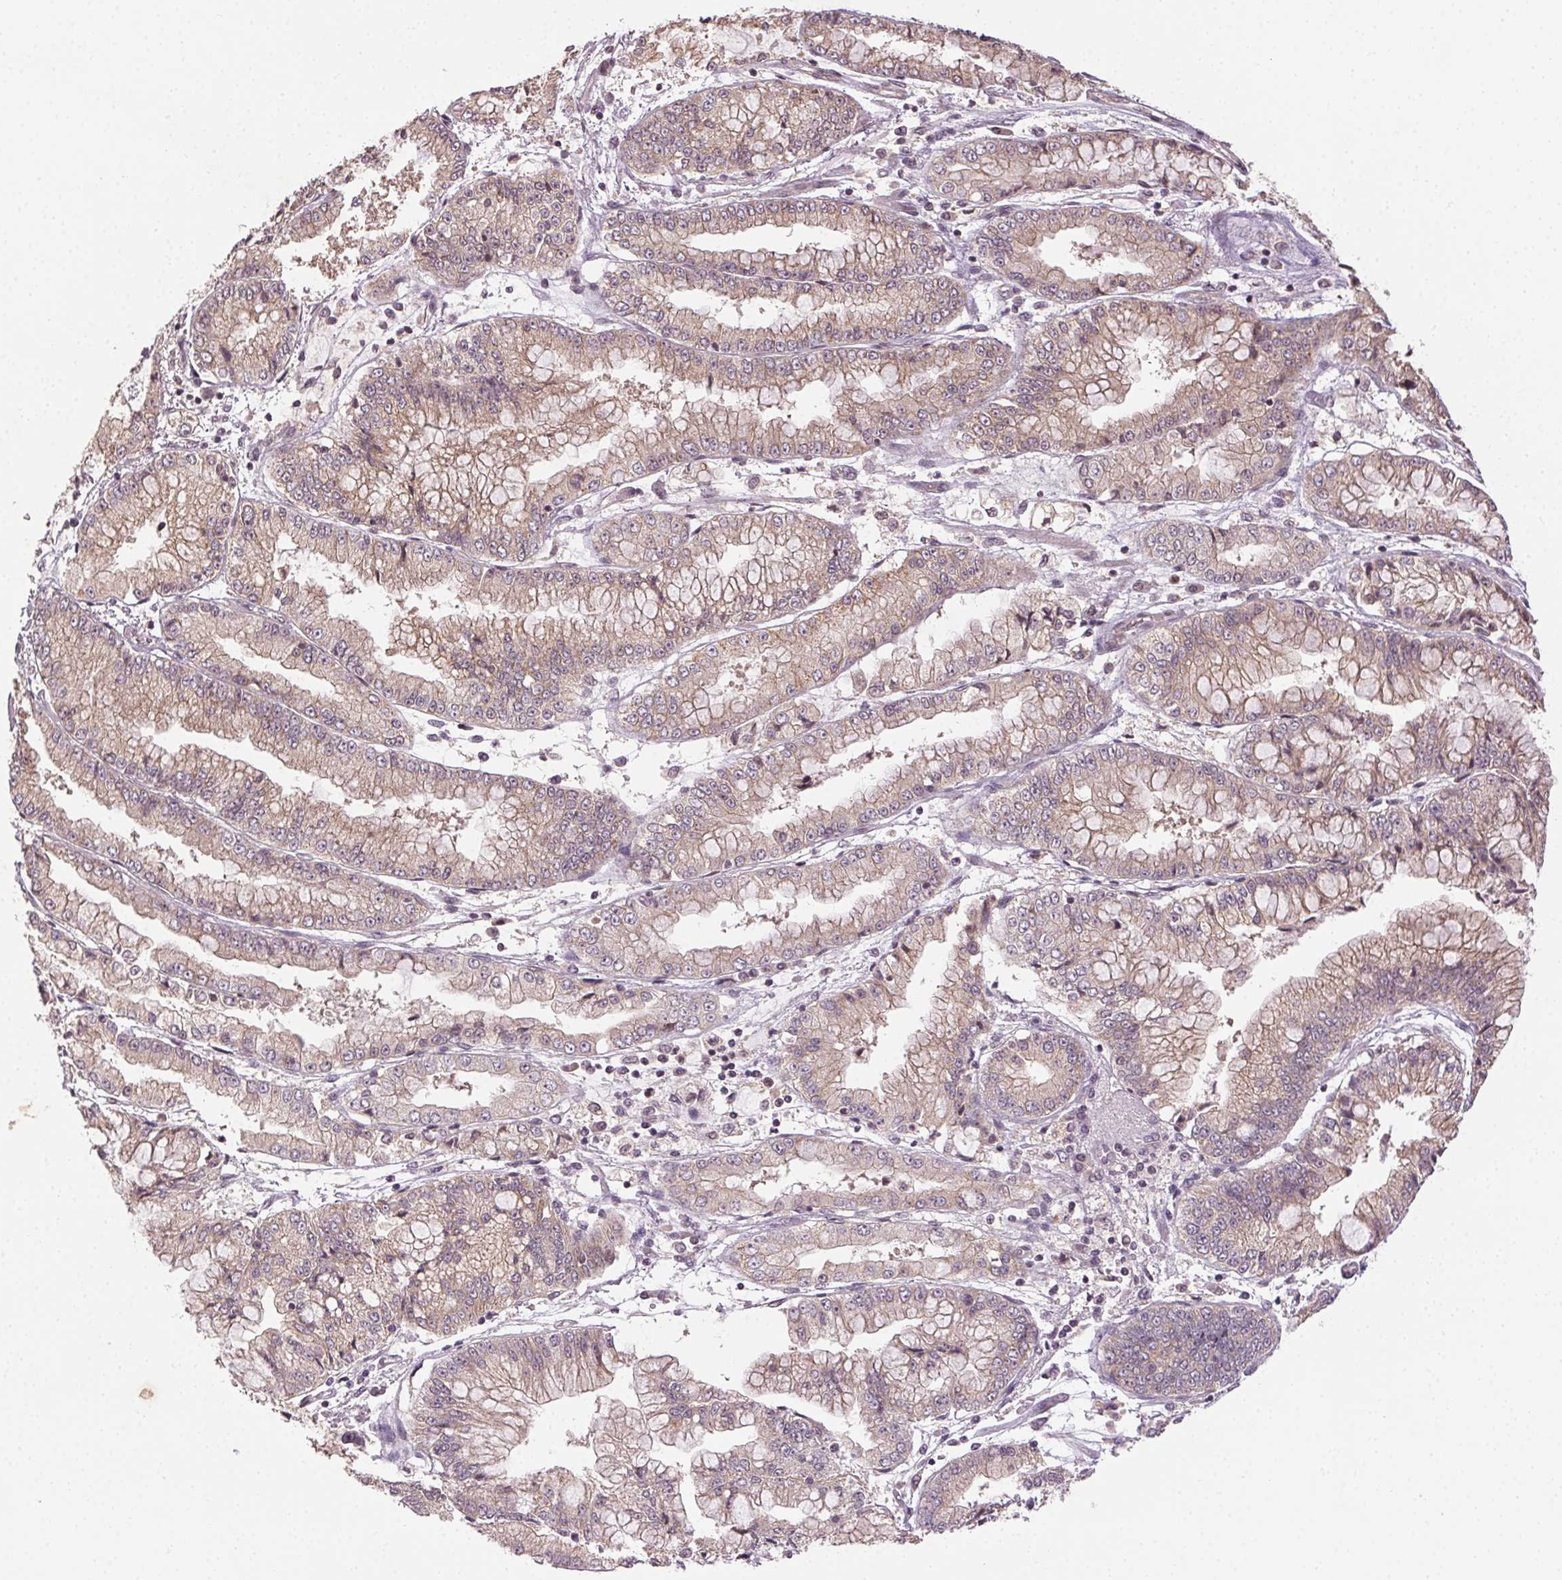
{"staining": {"intensity": "weak", "quantity": "25%-75%", "location": "cytoplasmic/membranous"}, "tissue": "stomach cancer", "cell_type": "Tumor cells", "image_type": "cancer", "snomed": [{"axis": "morphology", "description": "Adenocarcinoma, NOS"}, {"axis": "topography", "description": "Stomach, upper"}], "caption": "About 25%-75% of tumor cells in human stomach cancer show weak cytoplasmic/membranous protein staining as visualized by brown immunohistochemical staining.", "gene": "ATP1B3", "patient": {"sex": "female", "age": 74}}